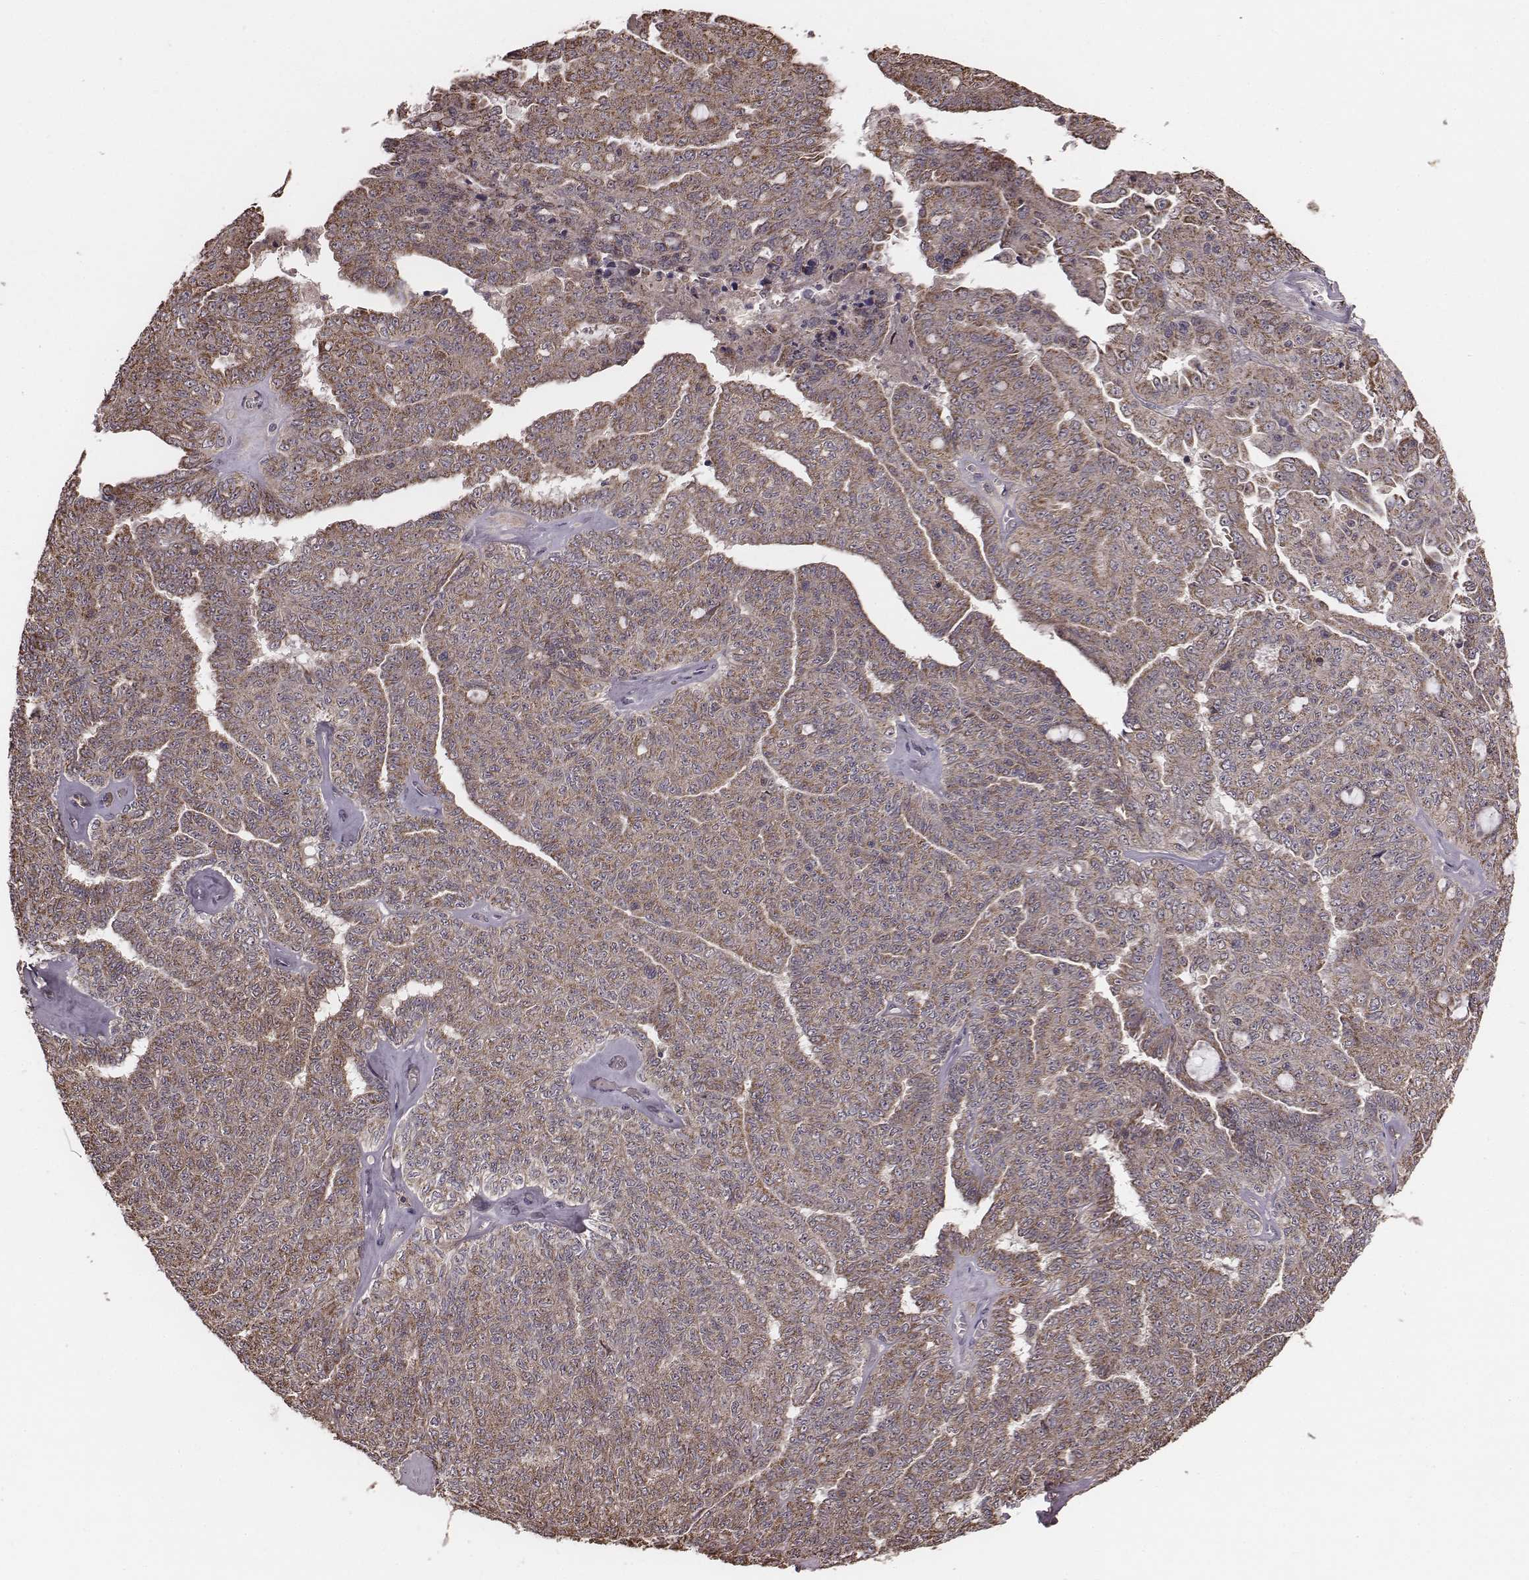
{"staining": {"intensity": "moderate", "quantity": ">75%", "location": "cytoplasmic/membranous"}, "tissue": "ovarian cancer", "cell_type": "Tumor cells", "image_type": "cancer", "snomed": [{"axis": "morphology", "description": "Cystadenocarcinoma, serous, NOS"}, {"axis": "topography", "description": "Ovary"}], "caption": "Immunohistochemical staining of ovarian cancer exhibits medium levels of moderate cytoplasmic/membranous protein expression in approximately >75% of tumor cells.", "gene": "PDCD2L", "patient": {"sex": "female", "age": 71}}